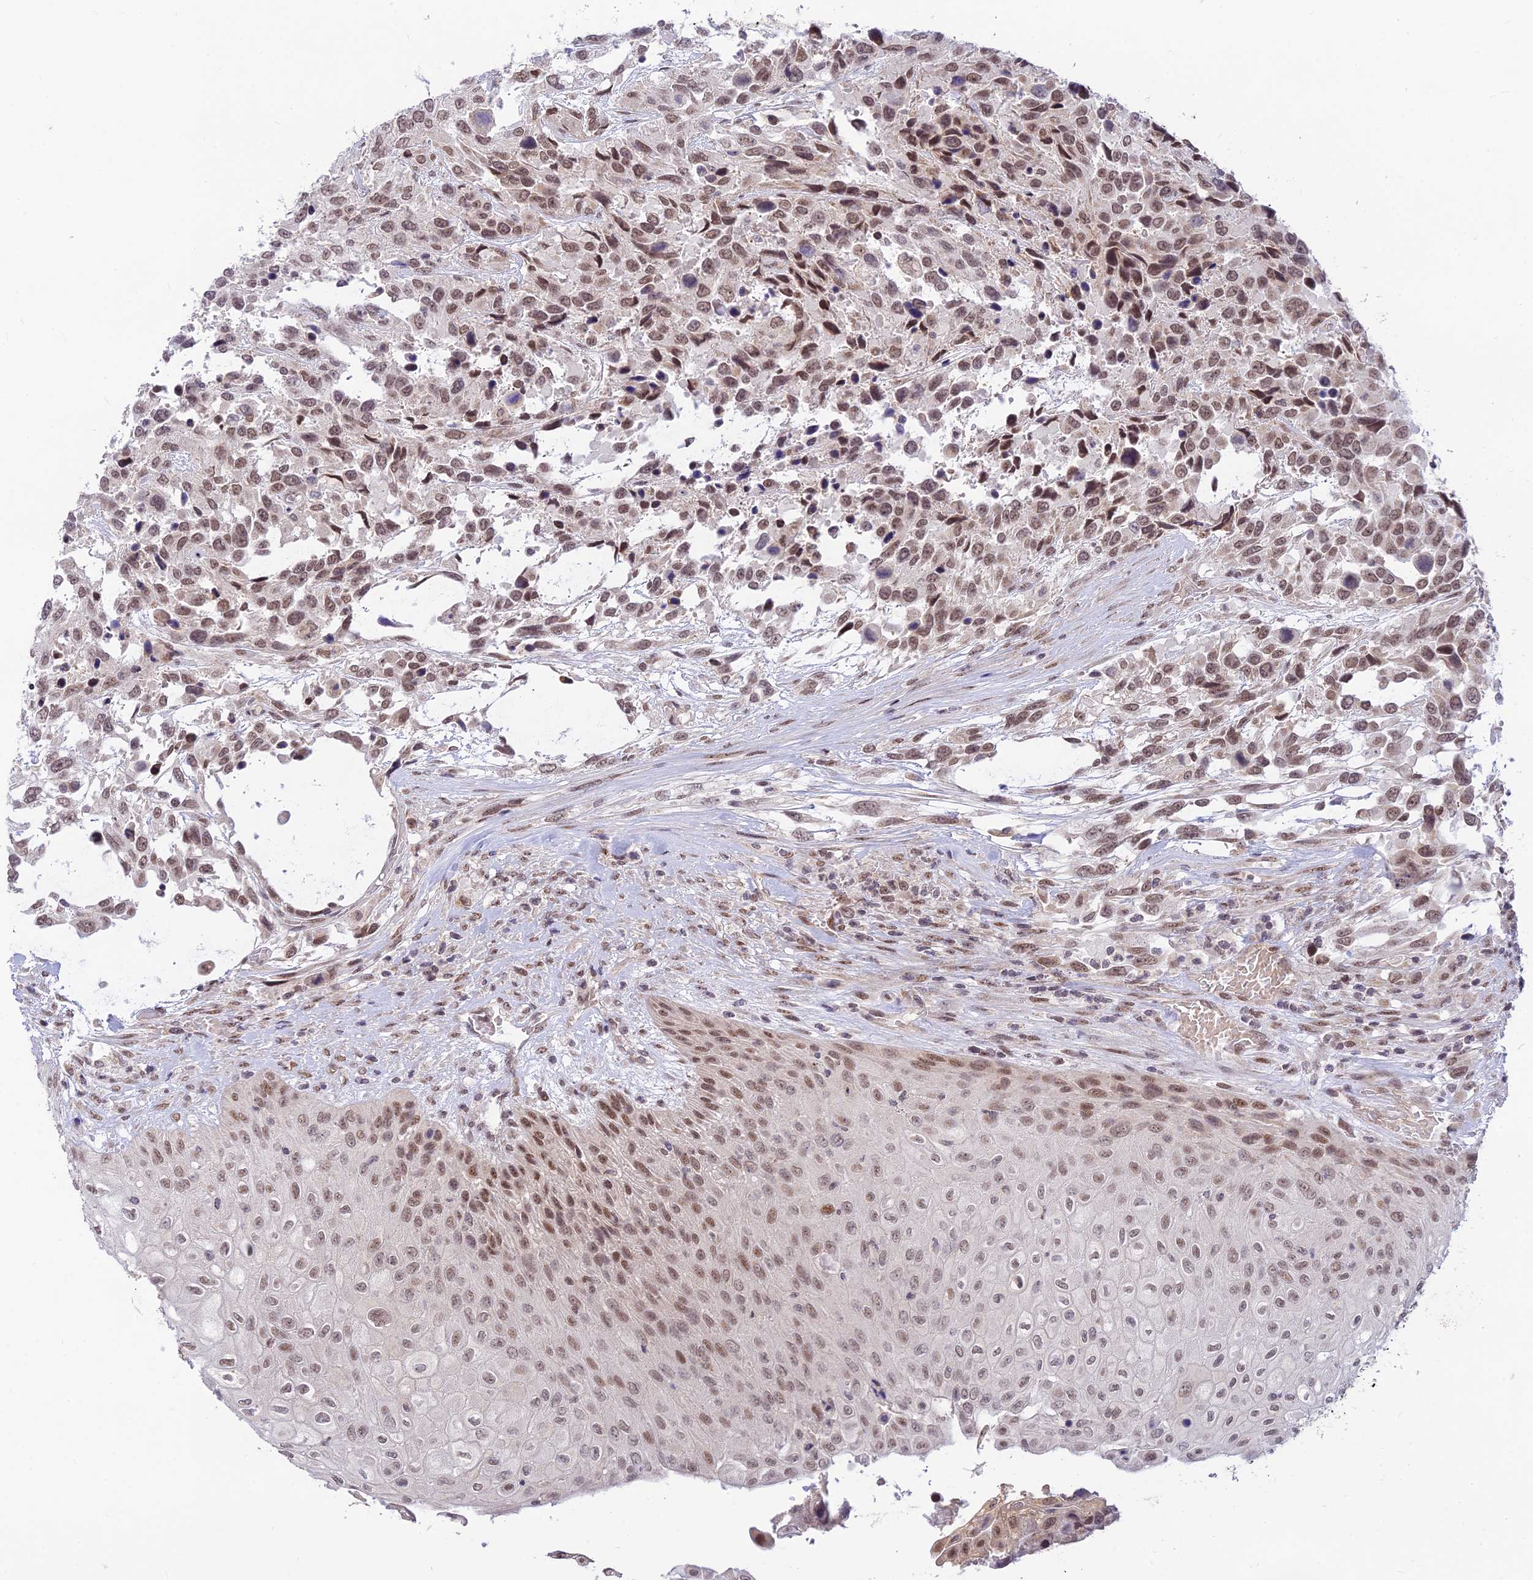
{"staining": {"intensity": "moderate", "quantity": ">75%", "location": "nuclear"}, "tissue": "urothelial cancer", "cell_type": "Tumor cells", "image_type": "cancer", "snomed": [{"axis": "morphology", "description": "Urothelial carcinoma, High grade"}, {"axis": "topography", "description": "Urinary bladder"}], "caption": "Human urothelial cancer stained with a protein marker demonstrates moderate staining in tumor cells.", "gene": "MICOS13", "patient": {"sex": "female", "age": 70}}